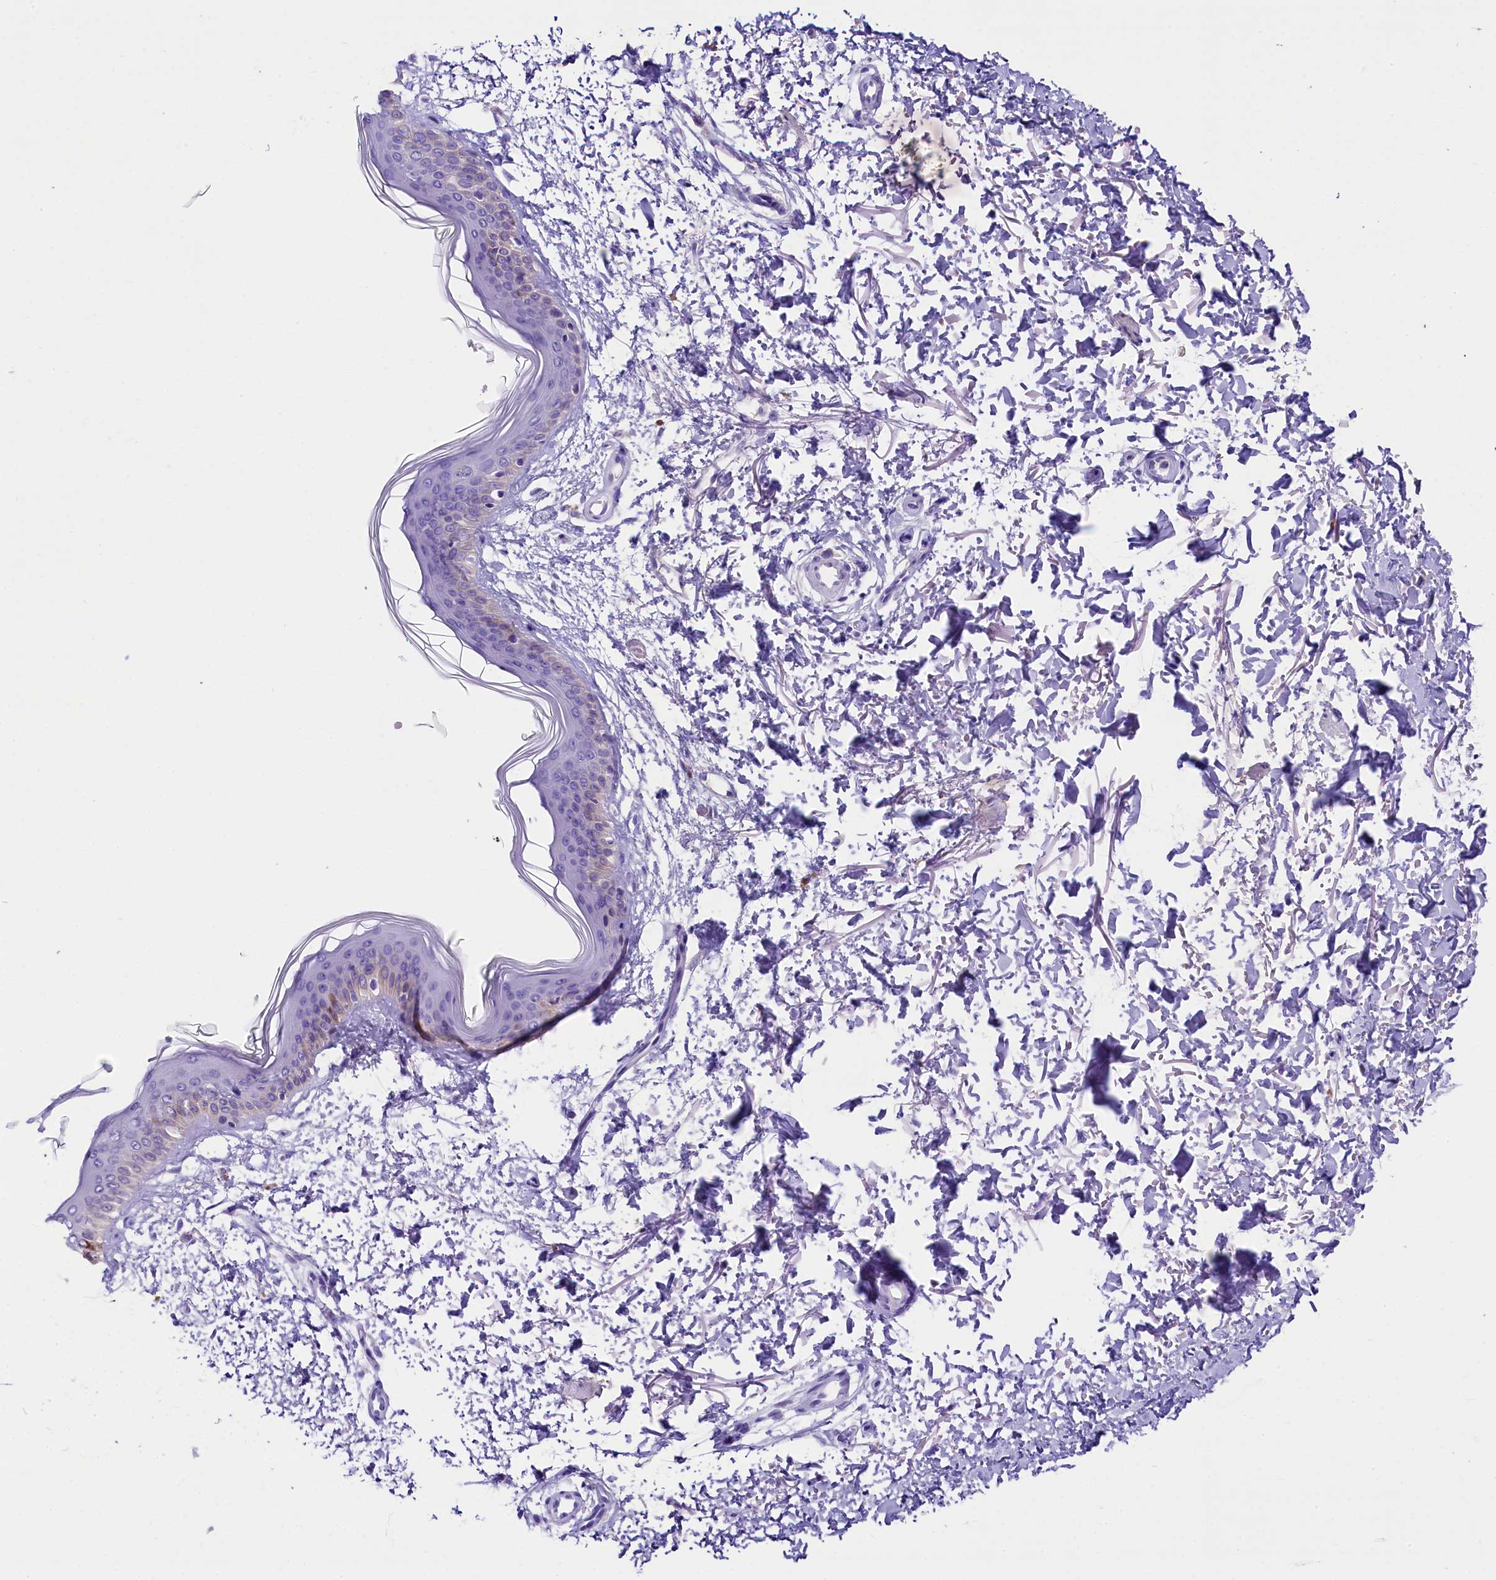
{"staining": {"intensity": "negative", "quantity": "none", "location": "none"}, "tissue": "skin", "cell_type": "Fibroblasts", "image_type": "normal", "snomed": [{"axis": "morphology", "description": "Normal tissue, NOS"}, {"axis": "topography", "description": "Skin"}], "caption": "Immunohistochemistry micrograph of unremarkable skin: human skin stained with DAB shows no significant protein expression in fibroblasts.", "gene": "SKIDA1", "patient": {"sex": "male", "age": 66}}